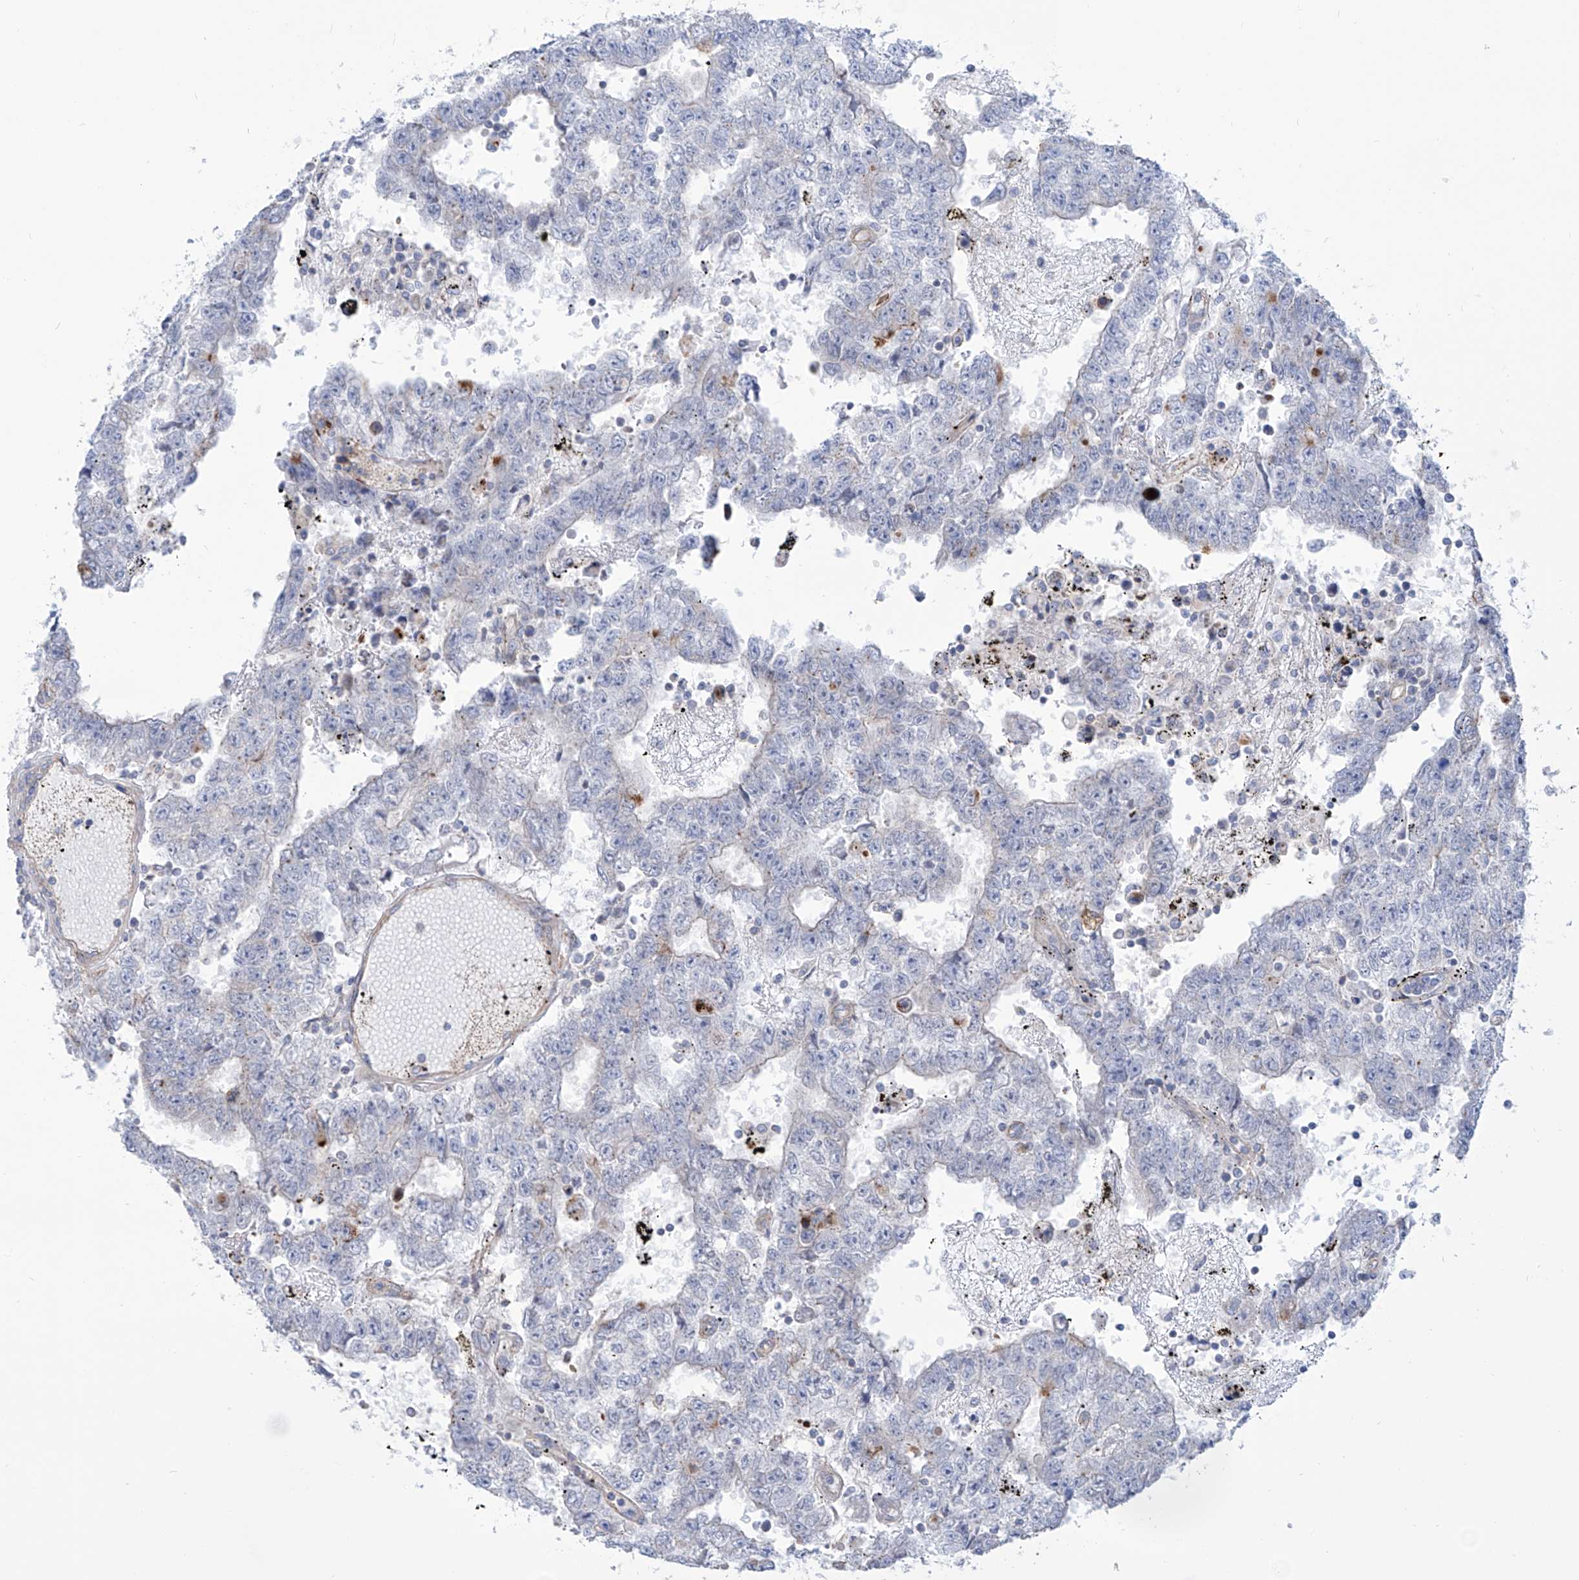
{"staining": {"intensity": "negative", "quantity": "none", "location": "none"}, "tissue": "testis cancer", "cell_type": "Tumor cells", "image_type": "cancer", "snomed": [{"axis": "morphology", "description": "Carcinoma, Embryonal, NOS"}, {"axis": "topography", "description": "Testis"}], "caption": "Protein analysis of testis embryonal carcinoma exhibits no significant positivity in tumor cells. (Immunohistochemistry, brightfield microscopy, high magnification).", "gene": "TMEM209", "patient": {"sex": "male", "age": 25}}